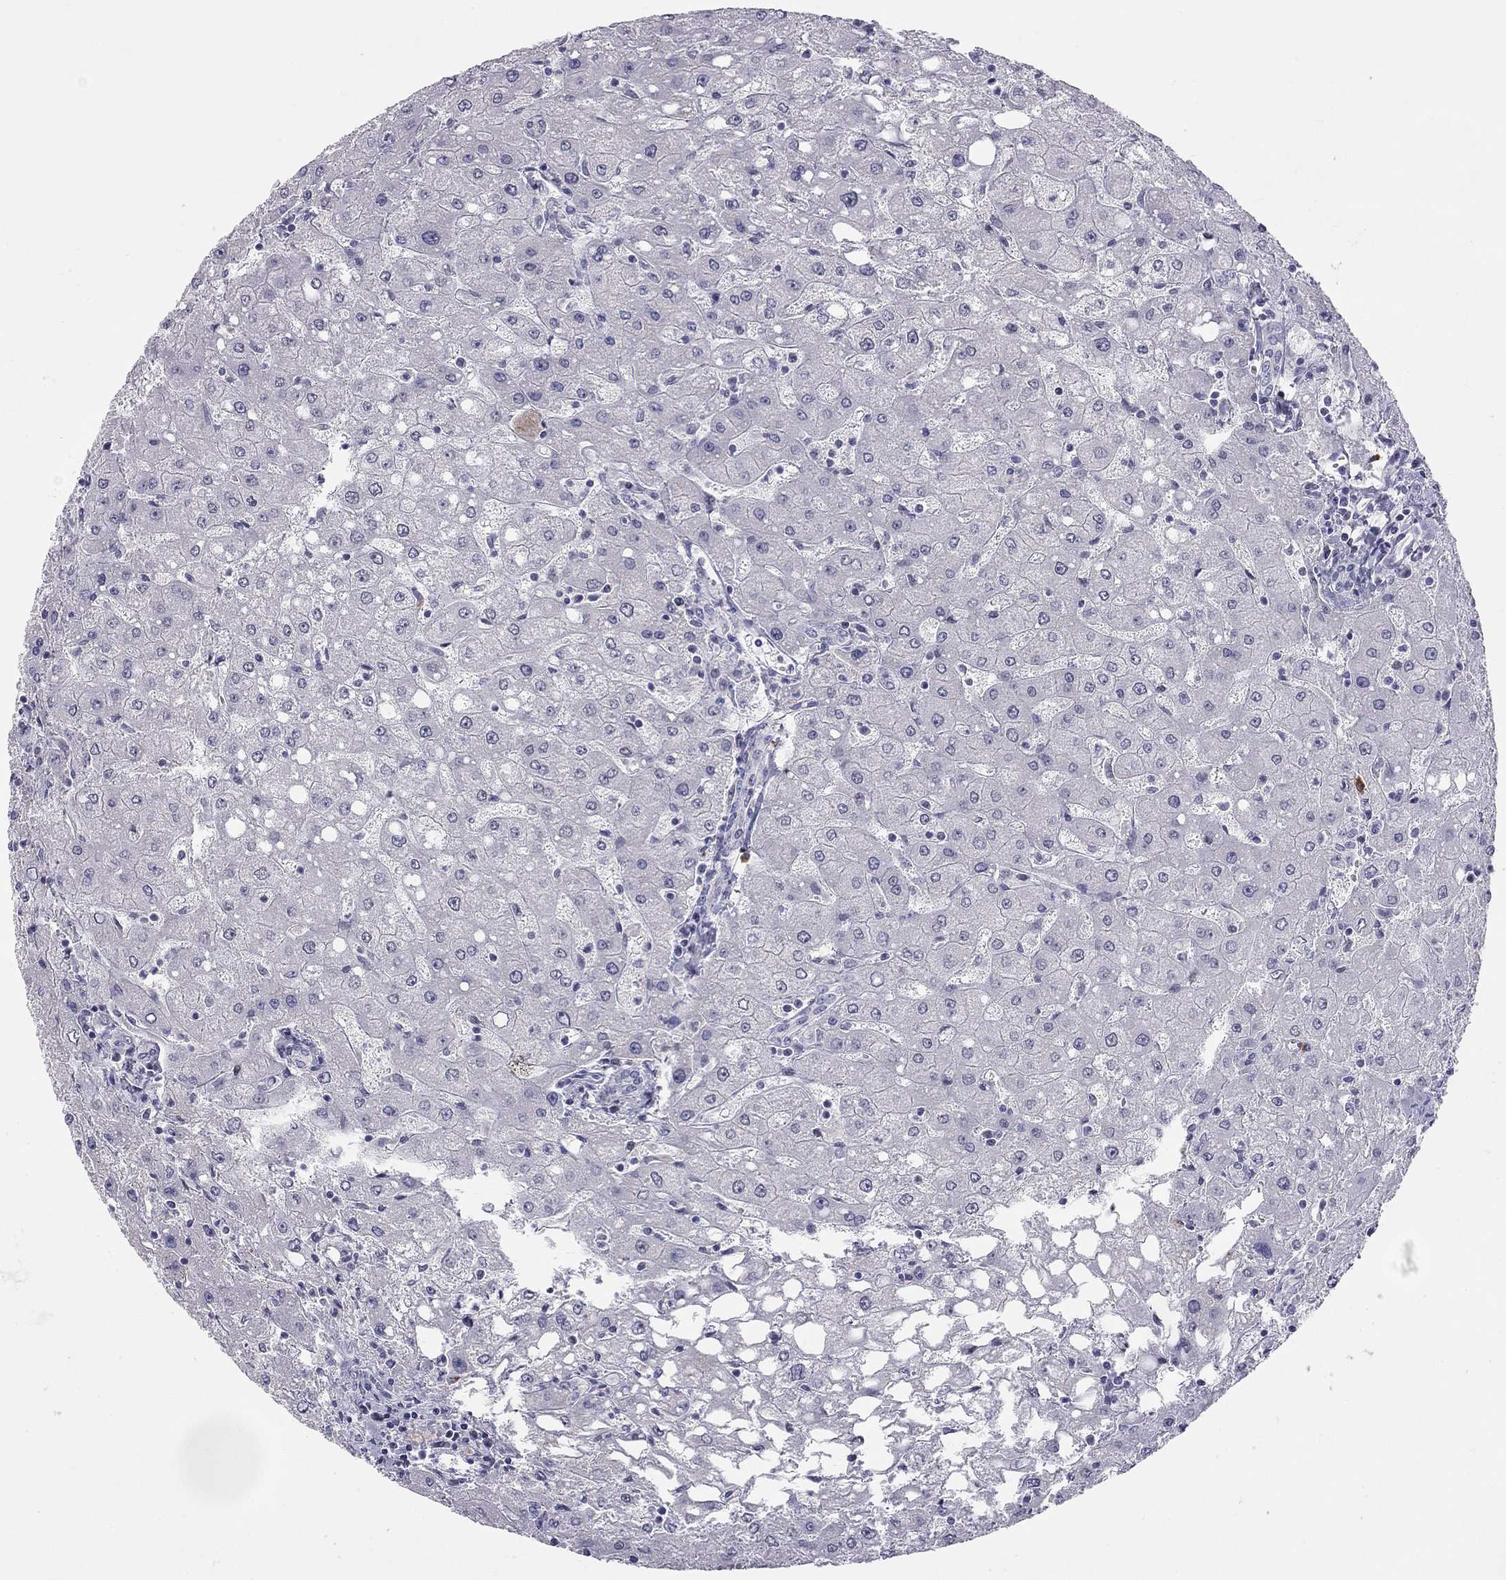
{"staining": {"intensity": "negative", "quantity": "none", "location": "none"}, "tissue": "liver", "cell_type": "Cholangiocytes", "image_type": "normal", "snomed": [{"axis": "morphology", "description": "Normal tissue, NOS"}, {"axis": "topography", "description": "Liver"}], "caption": "Immunohistochemical staining of benign liver reveals no significant positivity in cholangiocytes.", "gene": "C8orf88", "patient": {"sex": "female", "age": 53}}